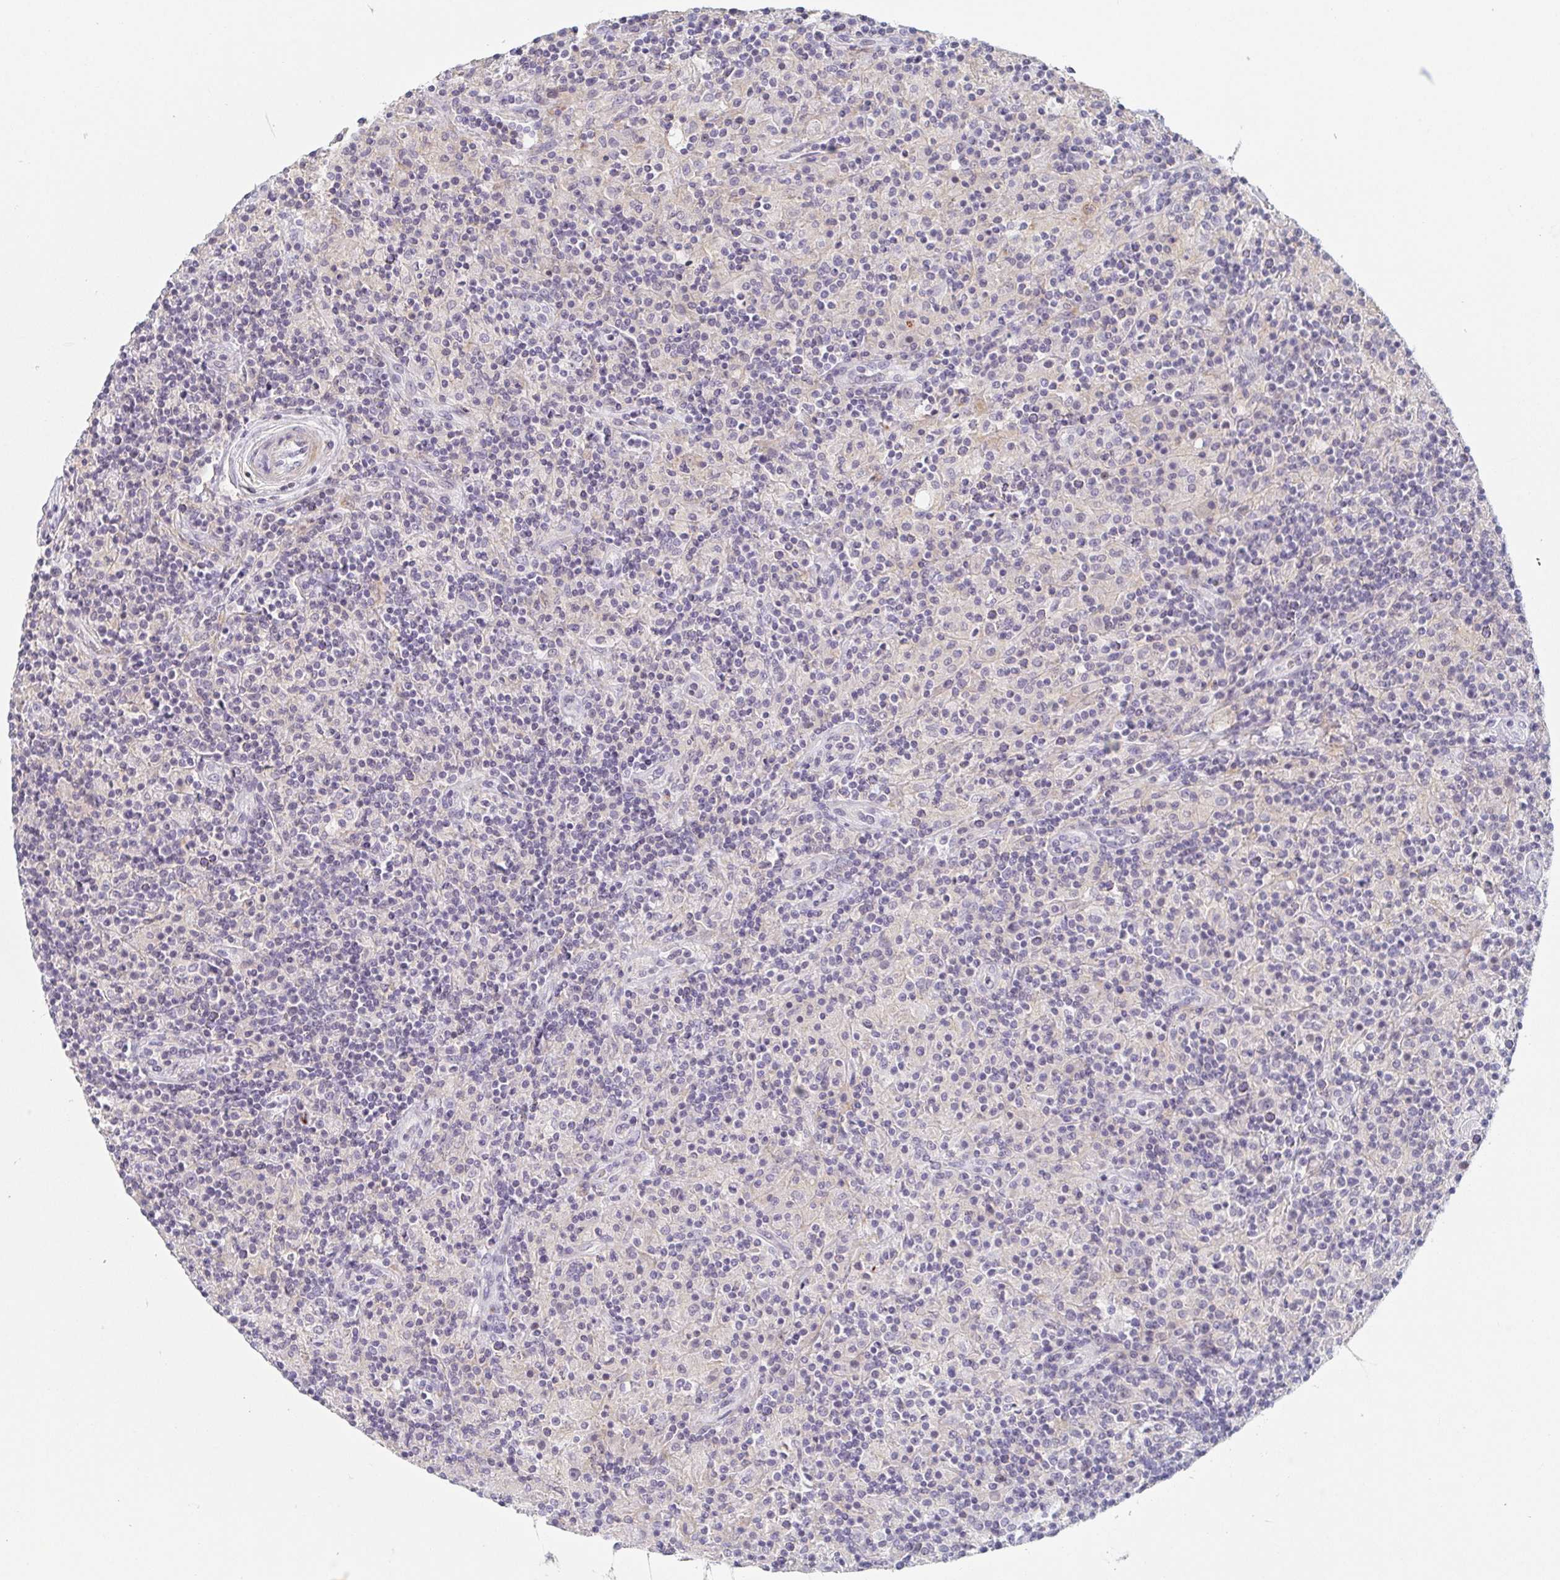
{"staining": {"intensity": "negative", "quantity": "none", "location": "none"}, "tissue": "lymphoma", "cell_type": "Tumor cells", "image_type": "cancer", "snomed": [{"axis": "morphology", "description": "Hodgkin's disease, NOS"}, {"axis": "topography", "description": "Lymph node"}], "caption": "The IHC micrograph has no significant staining in tumor cells of lymphoma tissue.", "gene": "RHOV", "patient": {"sex": "male", "age": 70}}